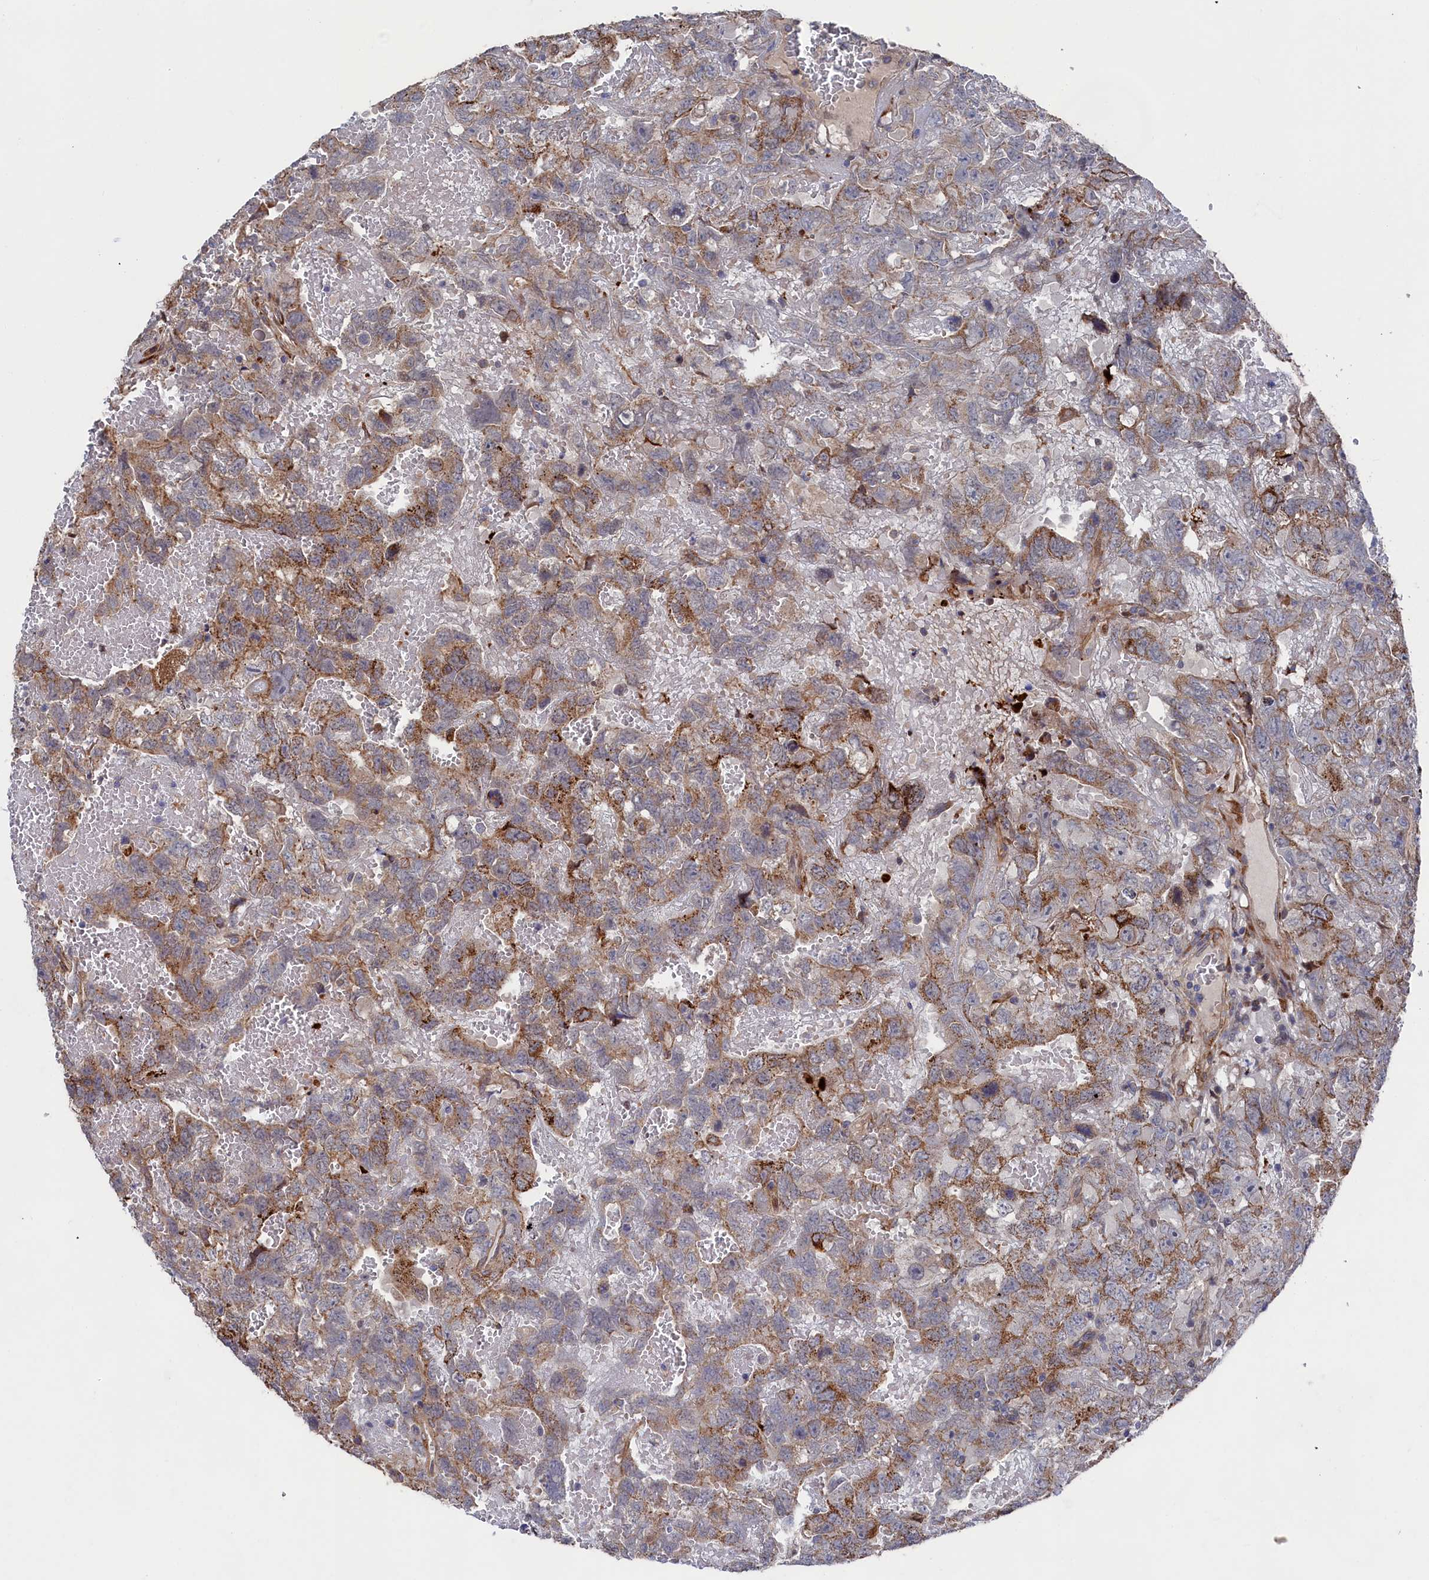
{"staining": {"intensity": "moderate", "quantity": "25%-75%", "location": "cytoplasmic/membranous"}, "tissue": "testis cancer", "cell_type": "Tumor cells", "image_type": "cancer", "snomed": [{"axis": "morphology", "description": "Carcinoma, Embryonal, NOS"}, {"axis": "topography", "description": "Testis"}], "caption": "About 25%-75% of tumor cells in human testis cancer (embryonal carcinoma) reveal moderate cytoplasmic/membranous protein expression as visualized by brown immunohistochemical staining.", "gene": "ZNF891", "patient": {"sex": "male", "age": 45}}